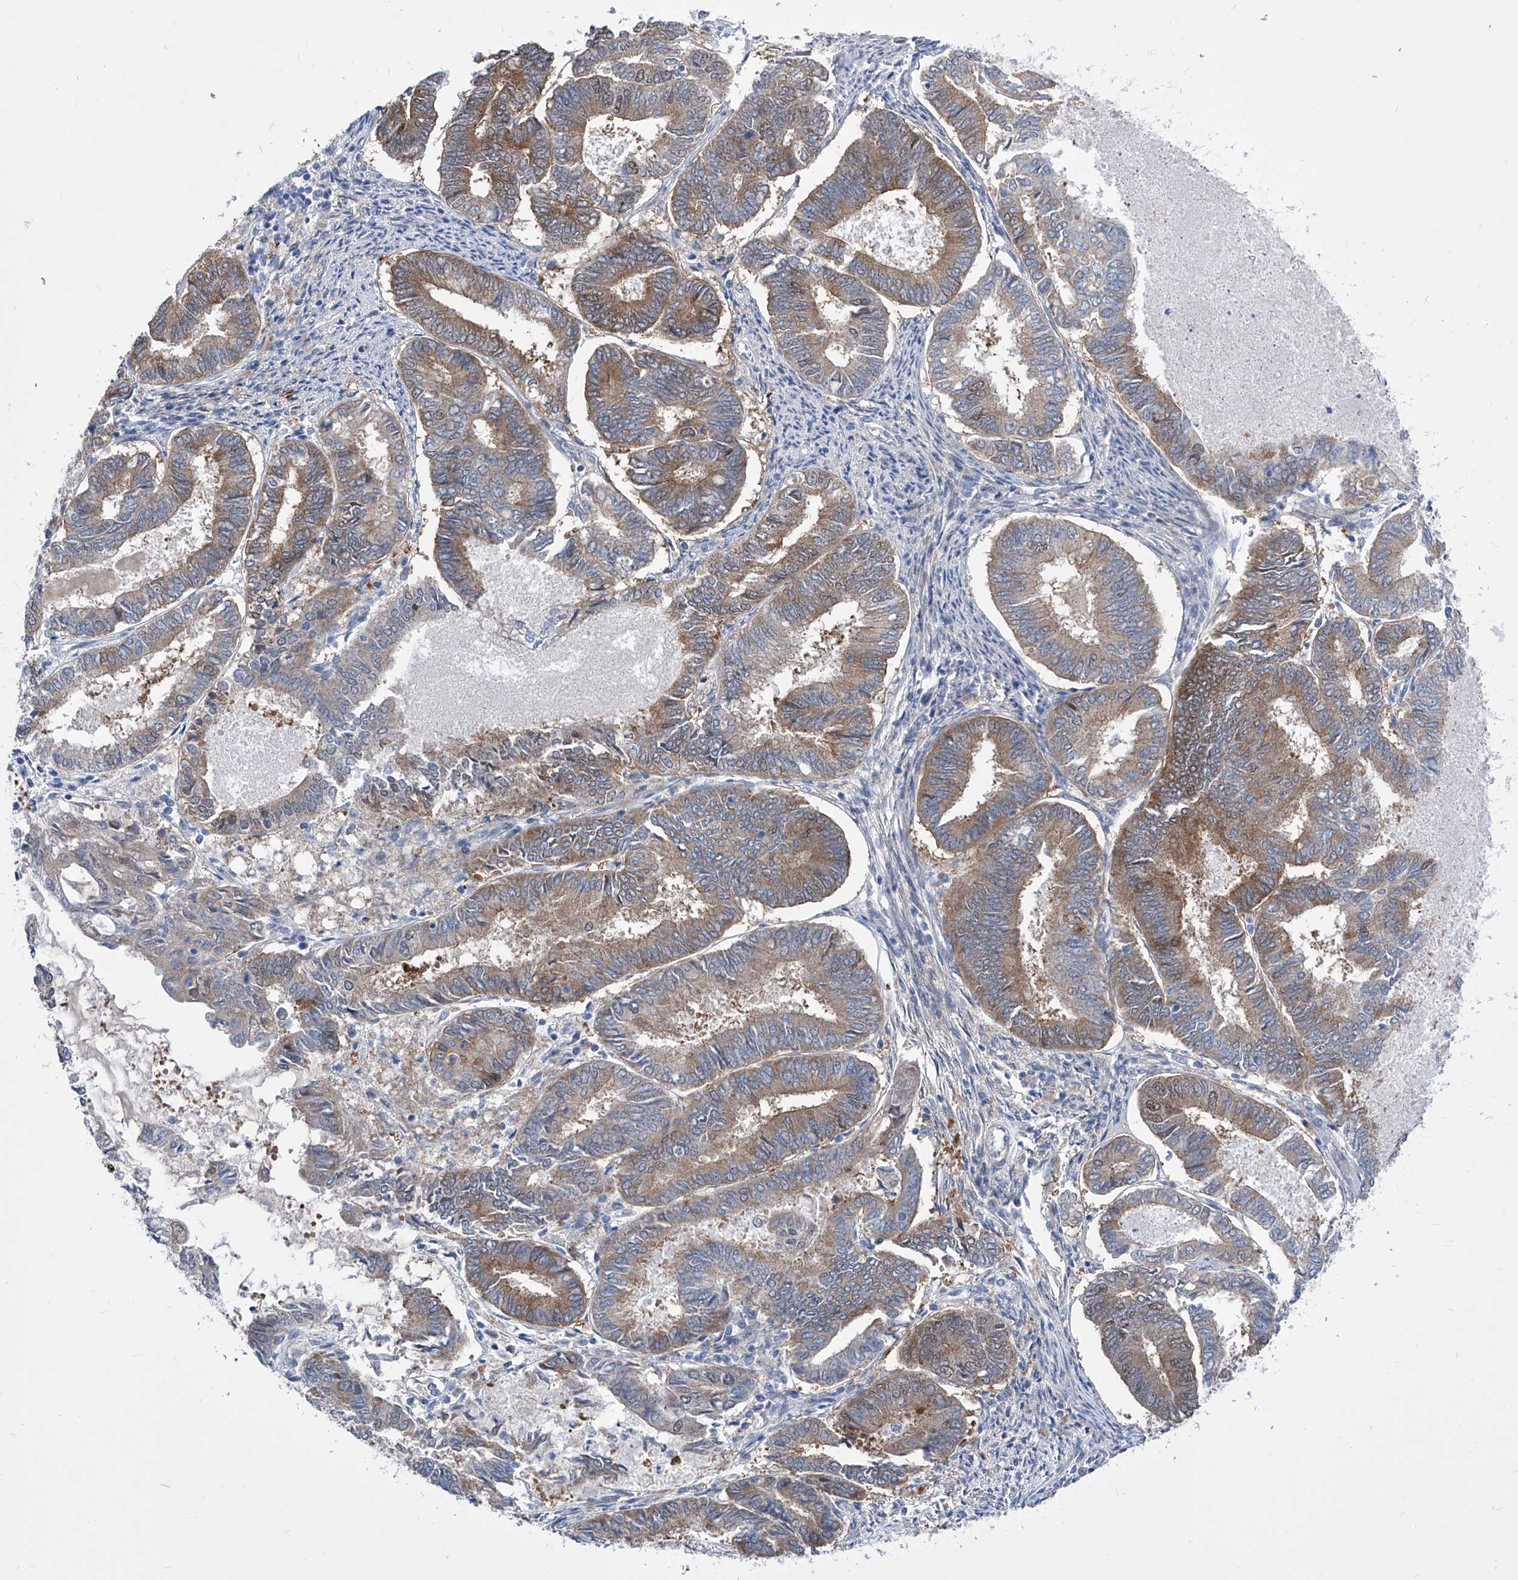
{"staining": {"intensity": "moderate", "quantity": "25%-75%", "location": "cytoplasmic/membranous"}, "tissue": "endometrial cancer", "cell_type": "Tumor cells", "image_type": "cancer", "snomed": [{"axis": "morphology", "description": "Adenocarcinoma, NOS"}, {"axis": "topography", "description": "Endometrium"}], "caption": "Immunohistochemical staining of human endometrial cancer reveals medium levels of moderate cytoplasmic/membranous protein positivity in about 25%-75% of tumor cells. (DAB = brown stain, brightfield microscopy at high magnification).", "gene": "SRBD1", "patient": {"sex": "female", "age": 86}}